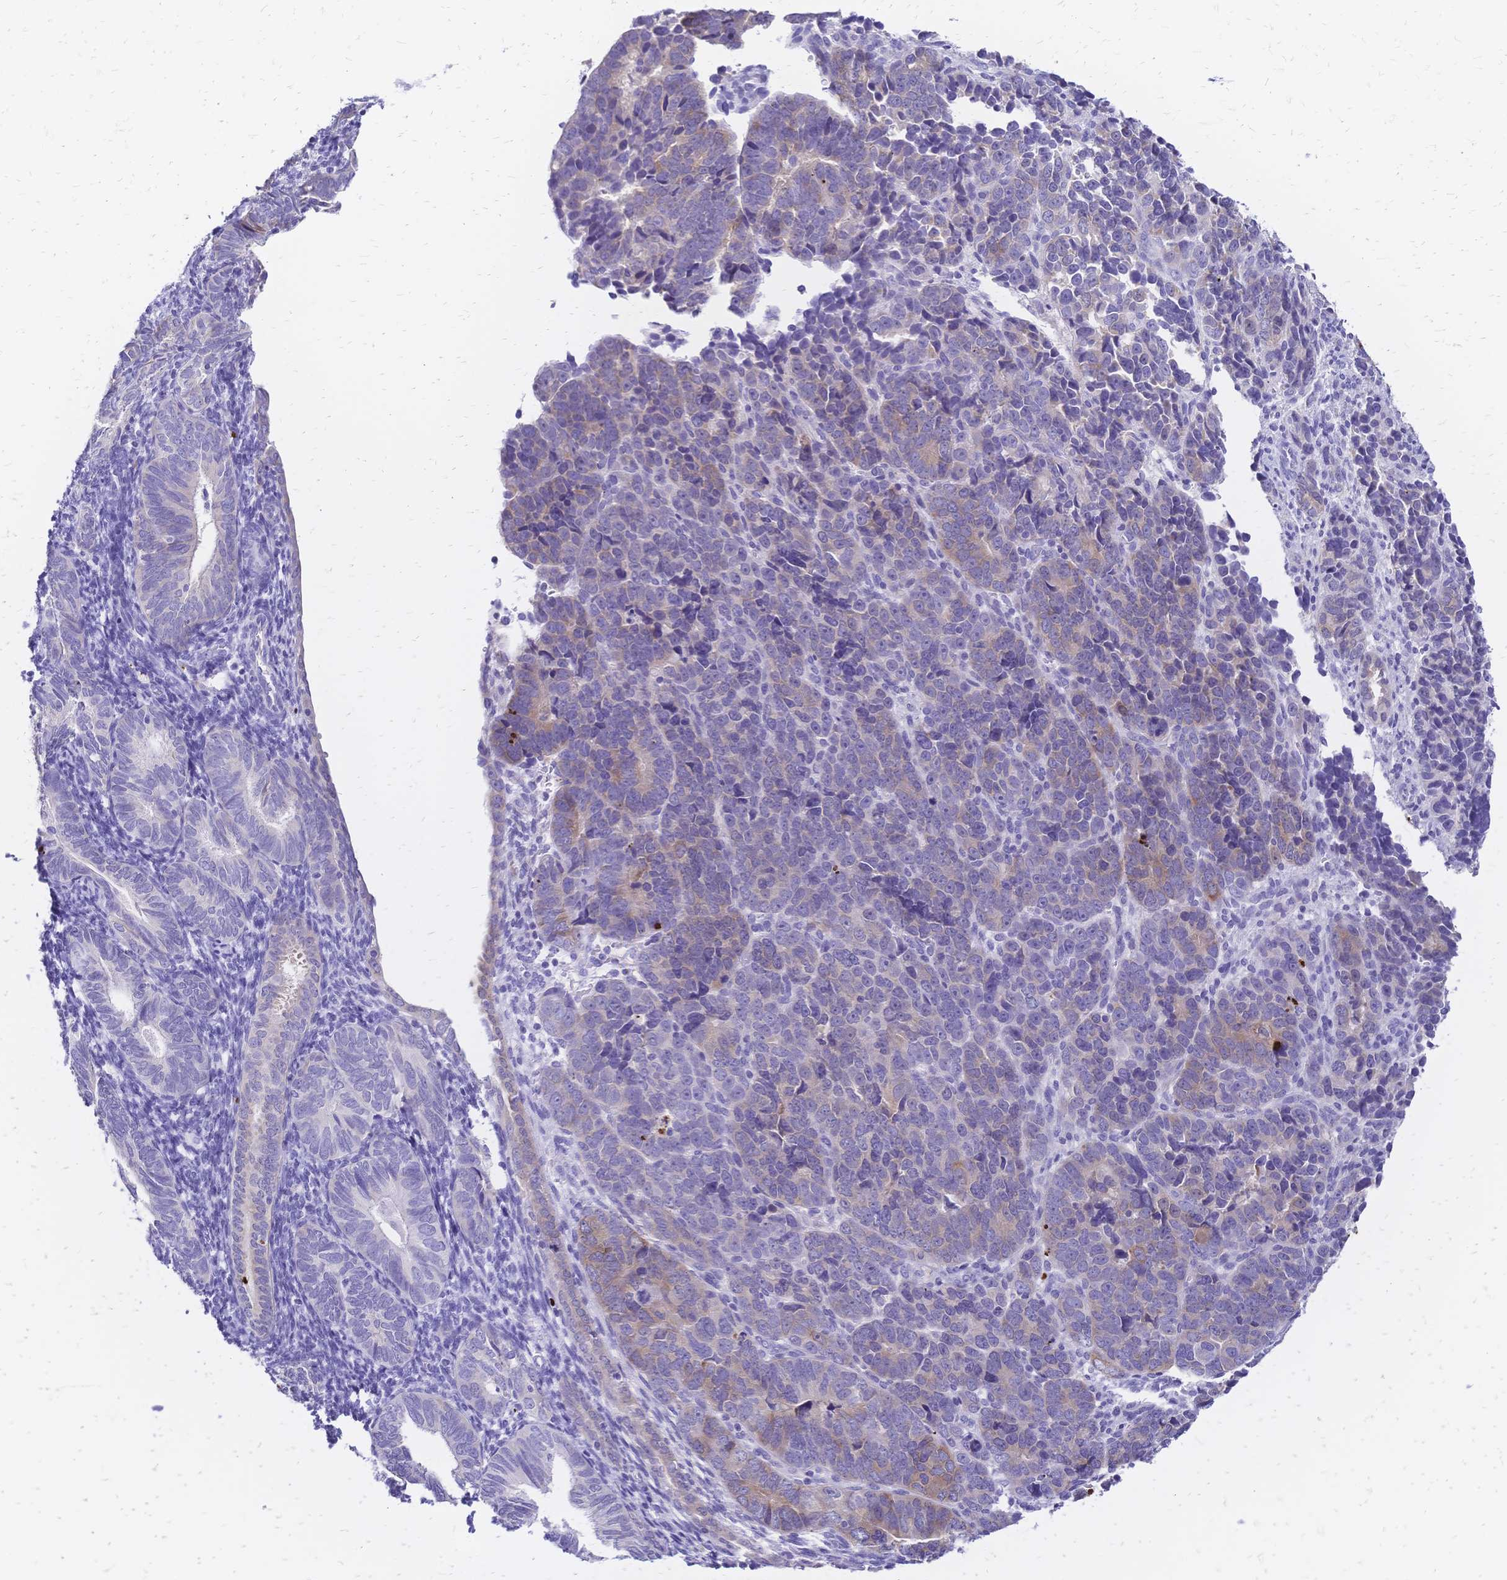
{"staining": {"intensity": "weak", "quantity": "<25%", "location": "cytoplasmic/membranous"}, "tissue": "endometrial cancer", "cell_type": "Tumor cells", "image_type": "cancer", "snomed": [{"axis": "morphology", "description": "Adenocarcinoma, NOS"}, {"axis": "topography", "description": "Endometrium"}], "caption": "A high-resolution photomicrograph shows immunohistochemistry (IHC) staining of endometrial adenocarcinoma, which exhibits no significant expression in tumor cells.", "gene": "GRB7", "patient": {"sex": "female", "age": 82}}